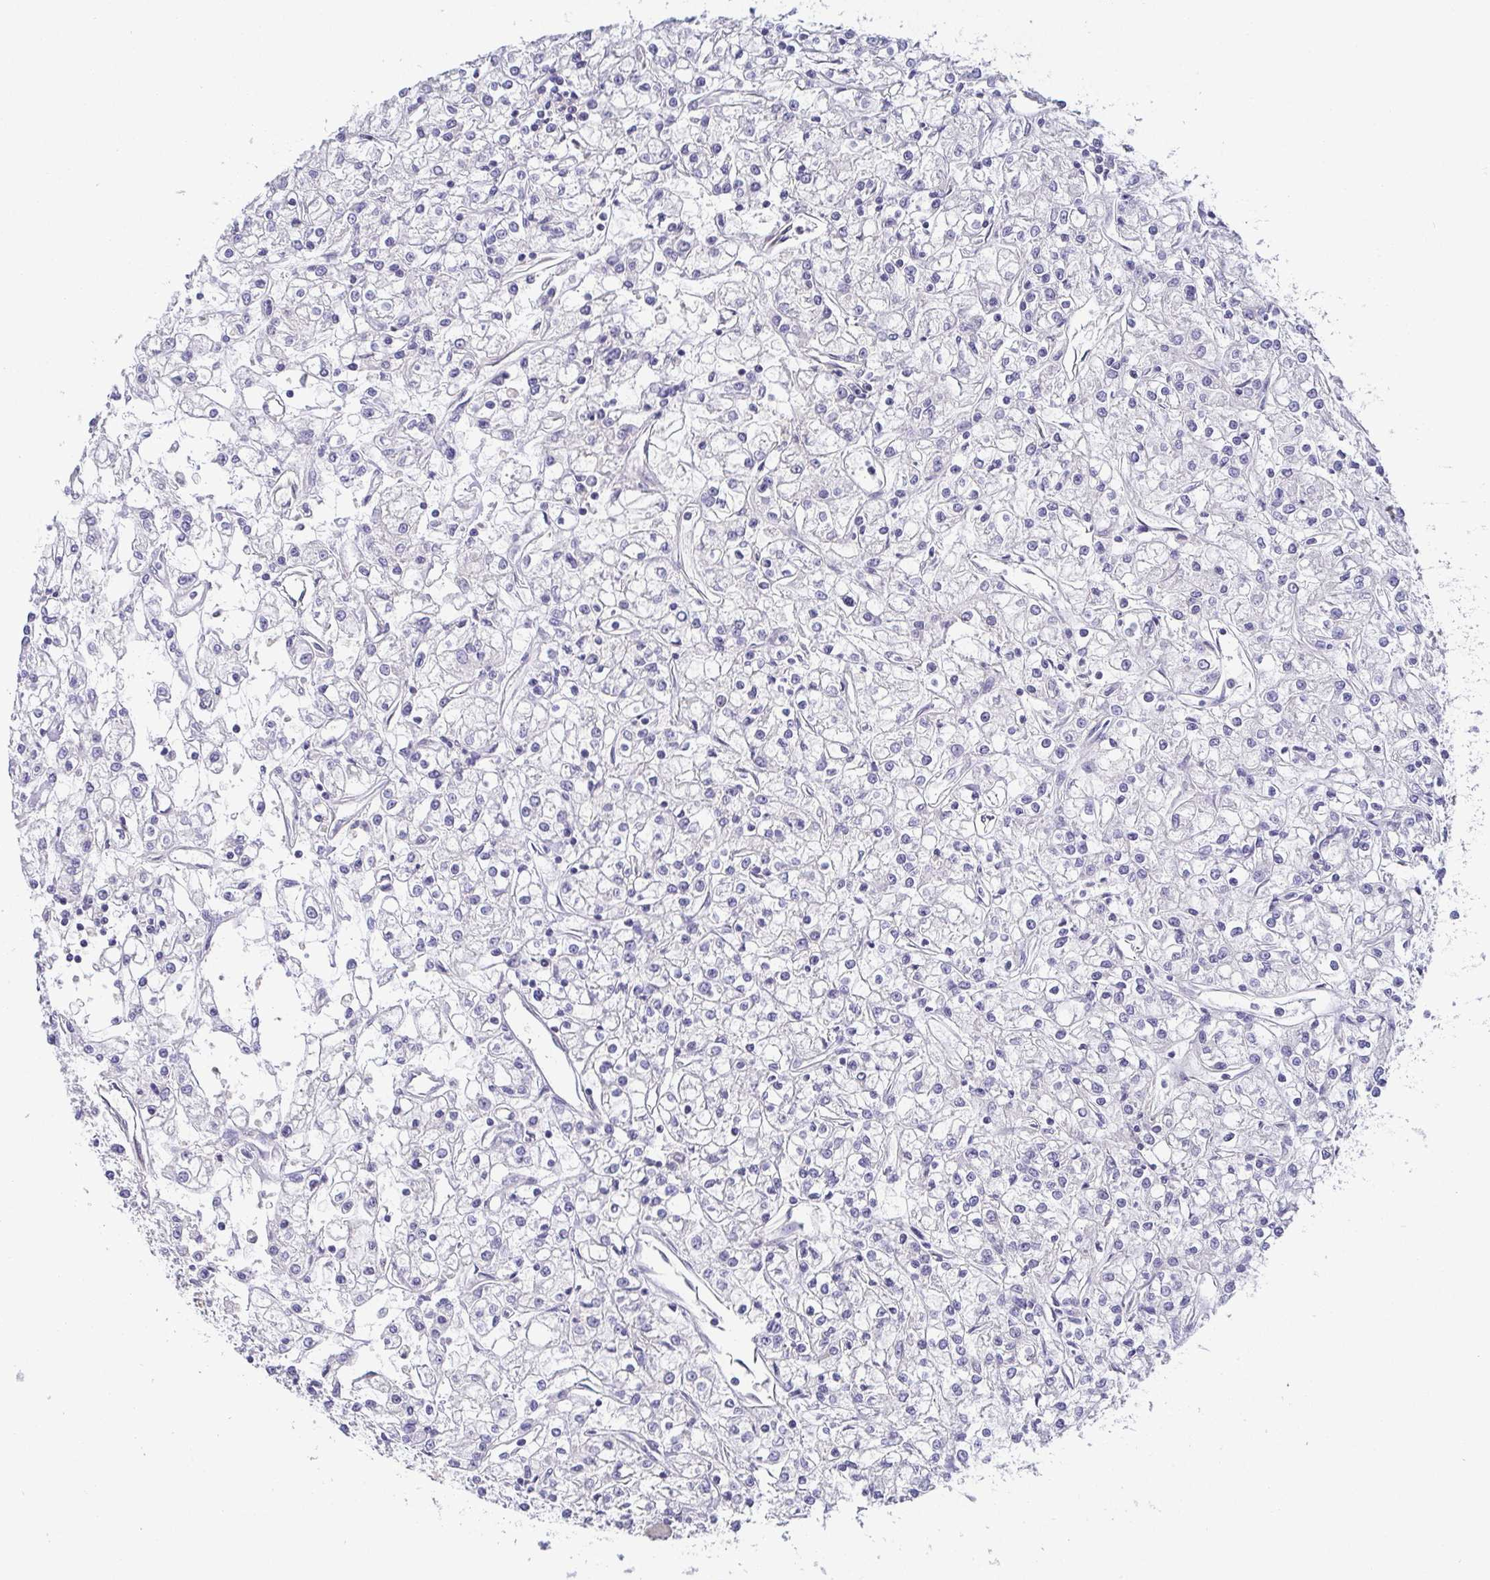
{"staining": {"intensity": "negative", "quantity": "none", "location": "none"}, "tissue": "renal cancer", "cell_type": "Tumor cells", "image_type": "cancer", "snomed": [{"axis": "morphology", "description": "Adenocarcinoma, NOS"}, {"axis": "topography", "description": "Kidney"}], "caption": "The micrograph demonstrates no staining of tumor cells in renal cancer (adenocarcinoma).", "gene": "RNASE7", "patient": {"sex": "female", "age": 59}}